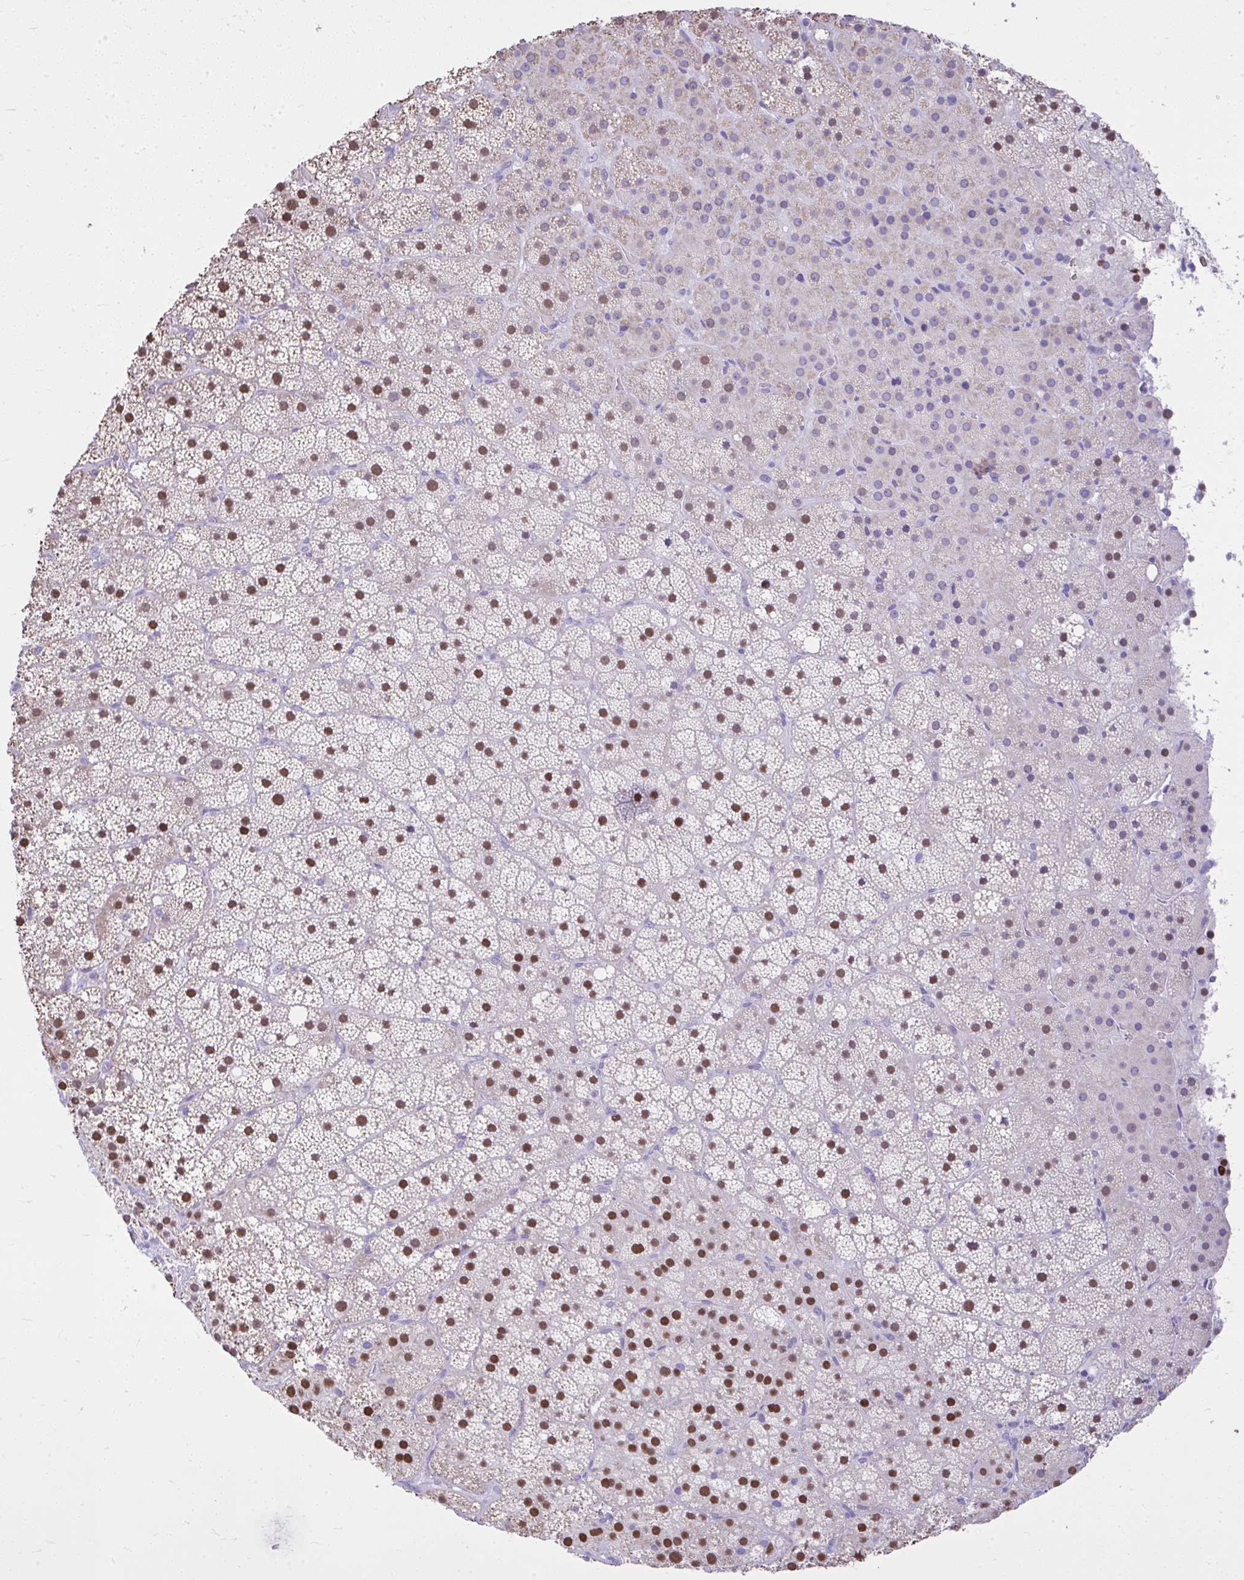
{"staining": {"intensity": "strong", "quantity": "25%-75%", "location": "nuclear"}, "tissue": "adrenal gland", "cell_type": "Glandular cells", "image_type": "normal", "snomed": [{"axis": "morphology", "description": "Normal tissue, NOS"}, {"axis": "topography", "description": "Adrenal gland"}], "caption": "Protein expression analysis of unremarkable human adrenal gland reveals strong nuclear positivity in about 25%-75% of glandular cells. (brown staining indicates protein expression, while blue staining denotes nuclei).", "gene": "RALYL", "patient": {"sex": "male", "age": 53}}